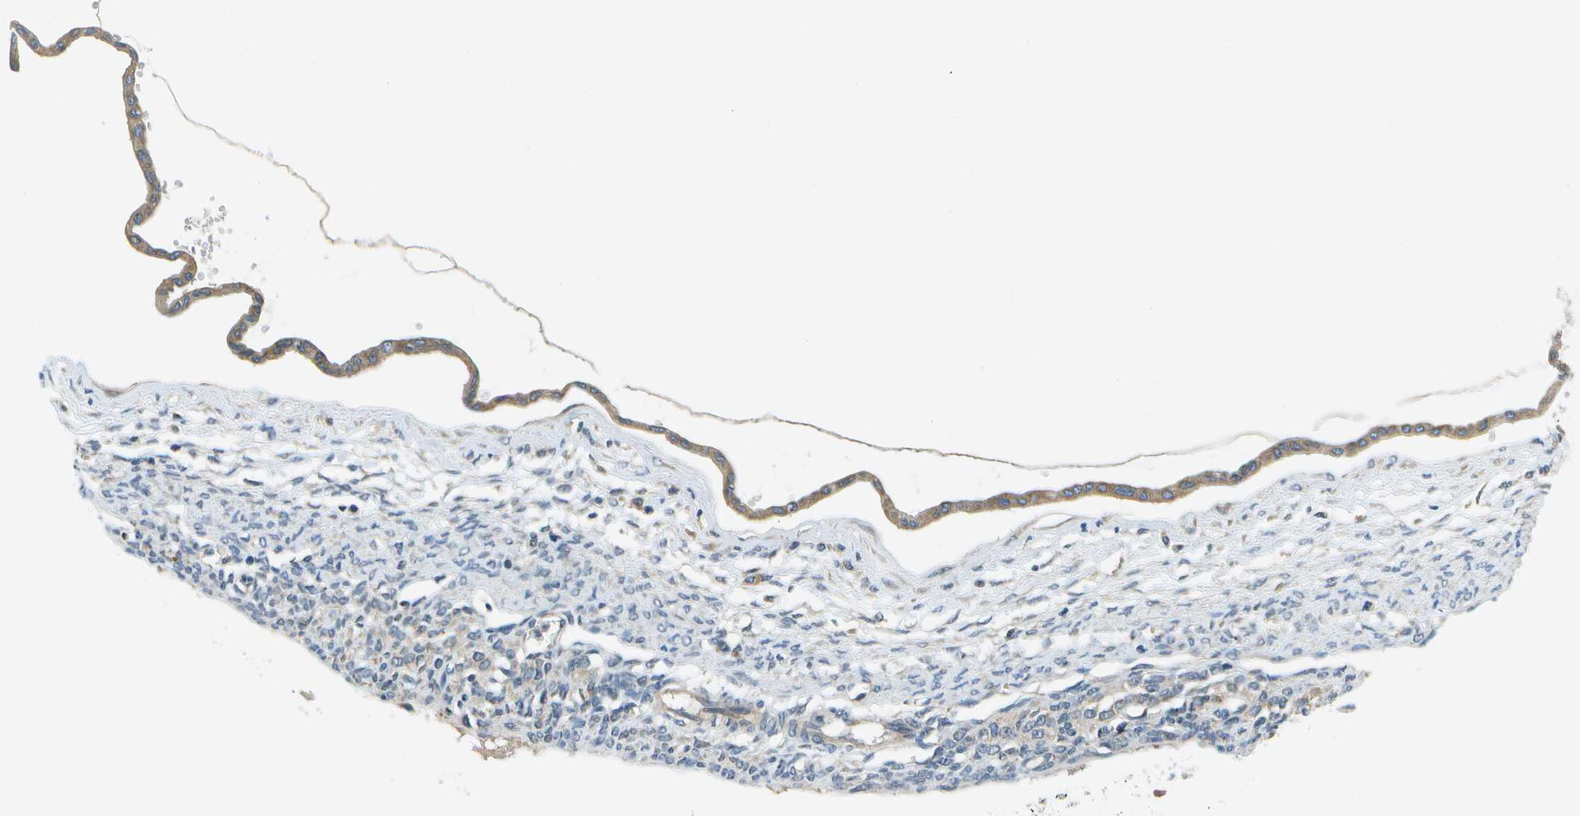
{"staining": {"intensity": "weak", "quantity": "25%-75%", "location": "cytoplasmic/membranous"}, "tissue": "ovarian cancer", "cell_type": "Tumor cells", "image_type": "cancer", "snomed": [{"axis": "morphology", "description": "Cystadenocarcinoma, mucinous, NOS"}, {"axis": "topography", "description": "Ovary"}], "caption": "The histopathology image demonstrates staining of ovarian mucinous cystadenocarcinoma, revealing weak cytoplasmic/membranous protein positivity (brown color) within tumor cells. The protein of interest is shown in brown color, while the nuclei are stained blue.", "gene": "SLC25A20", "patient": {"sex": "female", "age": 73}}